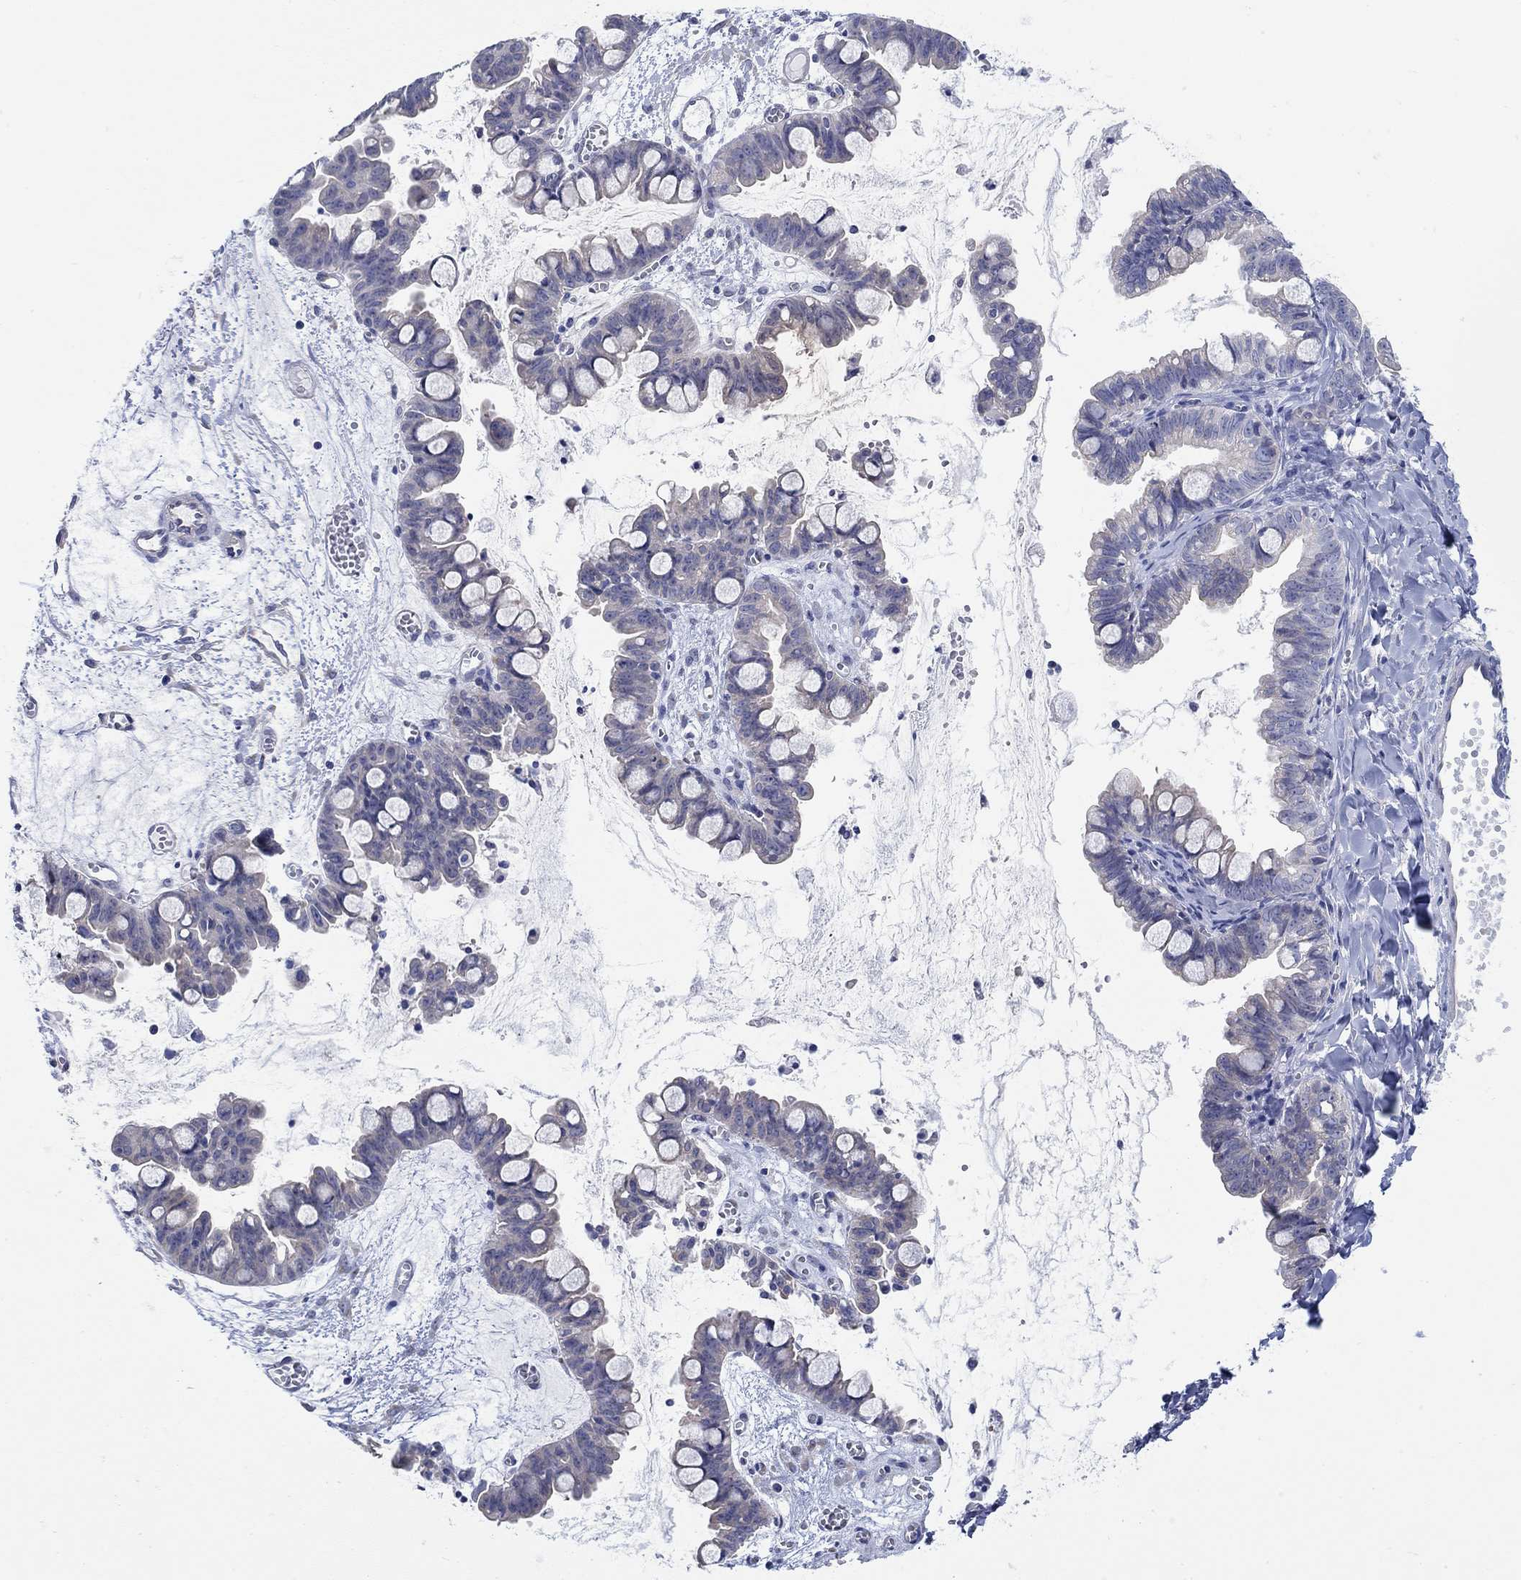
{"staining": {"intensity": "negative", "quantity": "none", "location": "none"}, "tissue": "ovarian cancer", "cell_type": "Tumor cells", "image_type": "cancer", "snomed": [{"axis": "morphology", "description": "Cystadenocarcinoma, mucinous, NOS"}, {"axis": "topography", "description": "Ovary"}], "caption": "Immunohistochemistry histopathology image of ovarian mucinous cystadenocarcinoma stained for a protein (brown), which displays no staining in tumor cells. Nuclei are stained in blue.", "gene": "KRT222", "patient": {"sex": "female", "age": 63}}